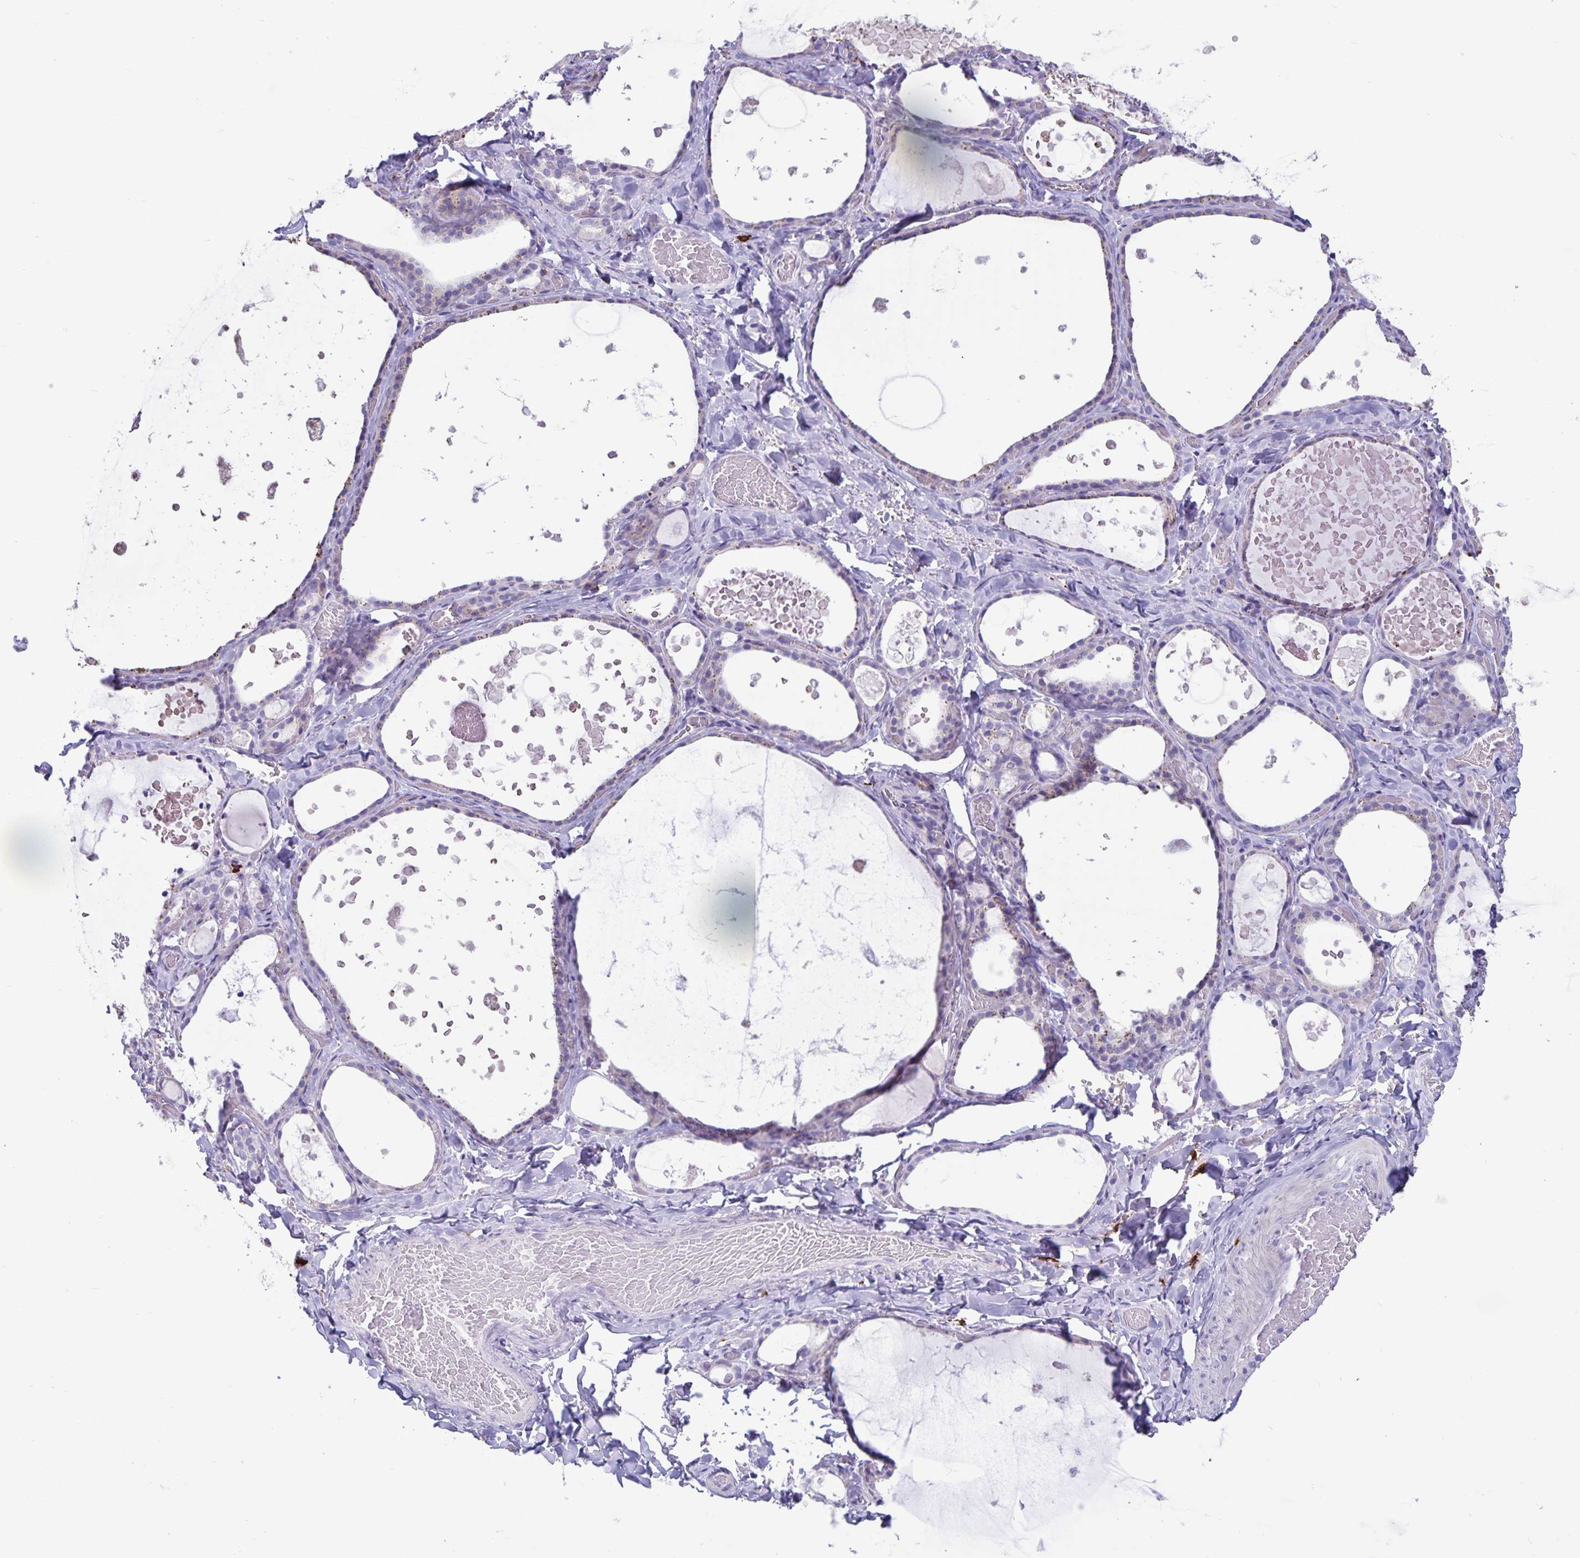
{"staining": {"intensity": "negative", "quantity": "none", "location": "none"}, "tissue": "thyroid gland", "cell_type": "Glandular cells", "image_type": "normal", "snomed": [{"axis": "morphology", "description": "Normal tissue, NOS"}, {"axis": "topography", "description": "Thyroid gland"}], "caption": "The immunohistochemistry (IHC) micrograph has no significant positivity in glandular cells of thyroid gland. (Brightfield microscopy of DAB immunohistochemistry (IHC) at high magnification).", "gene": "IBTK", "patient": {"sex": "female", "age": 56}}